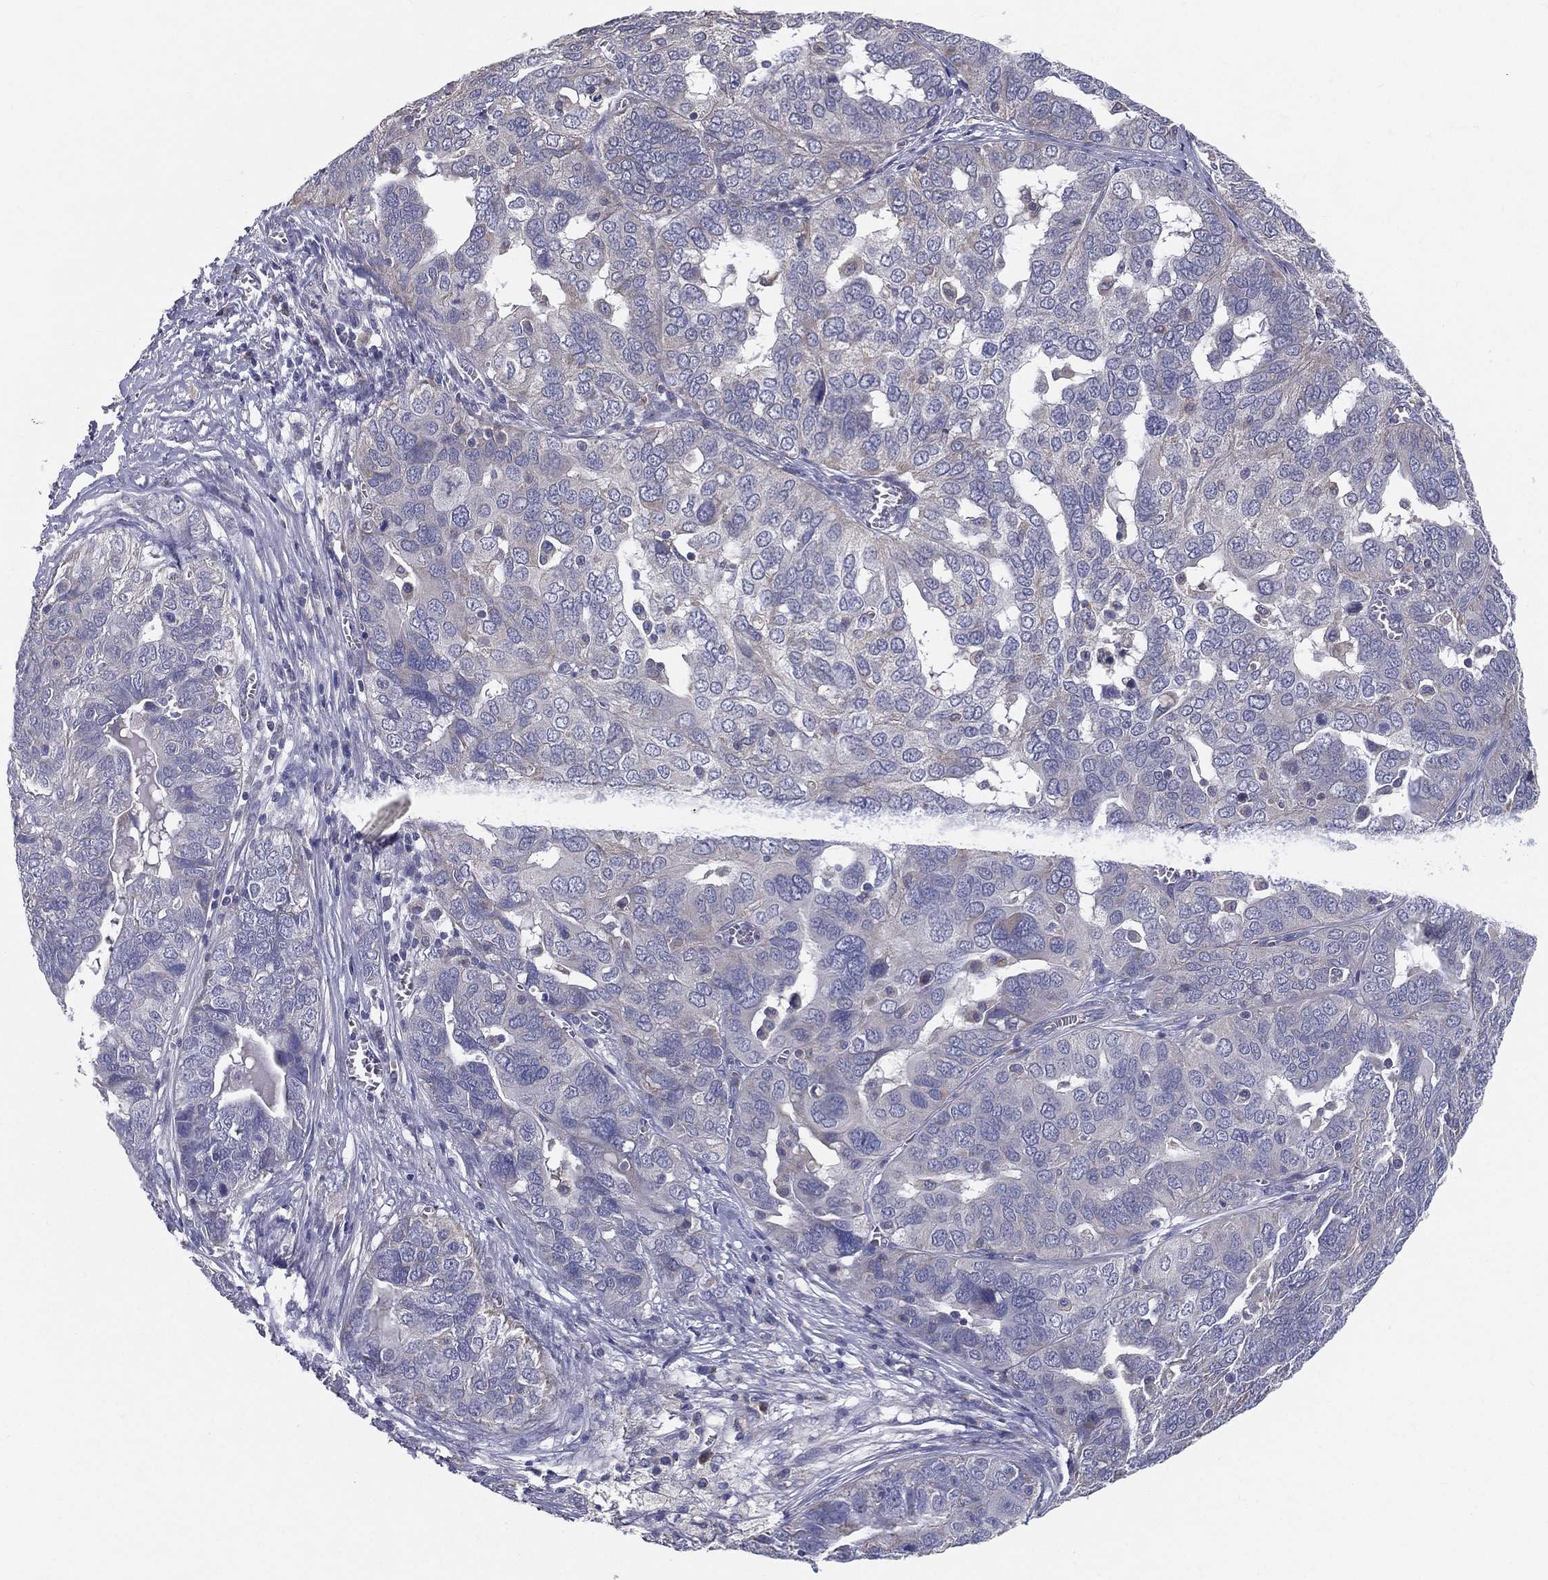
{"staining": {"intensity": "negative", "quantity": "none", "location": "none"}, "tissue": "ovarian cancer", "cell_type": "Tumor cells", "image_type": "cancer", "snomed": [{"axis": "morphology", "description": "Carcinoma, endometroid"}, {"axis": "topography", "description": "Soft tissue"}, {"axis": "topography", "description": "Ovary"}], "caption": "Protein analysis of ovarian cancer displays no significant staining in tumor cells. (DAB (3,3'-diaminobenzidine) IHC with hematoxylin counter stain).", "gene": "PCSK1", "patient": {"sex": "female", "age": 52}}